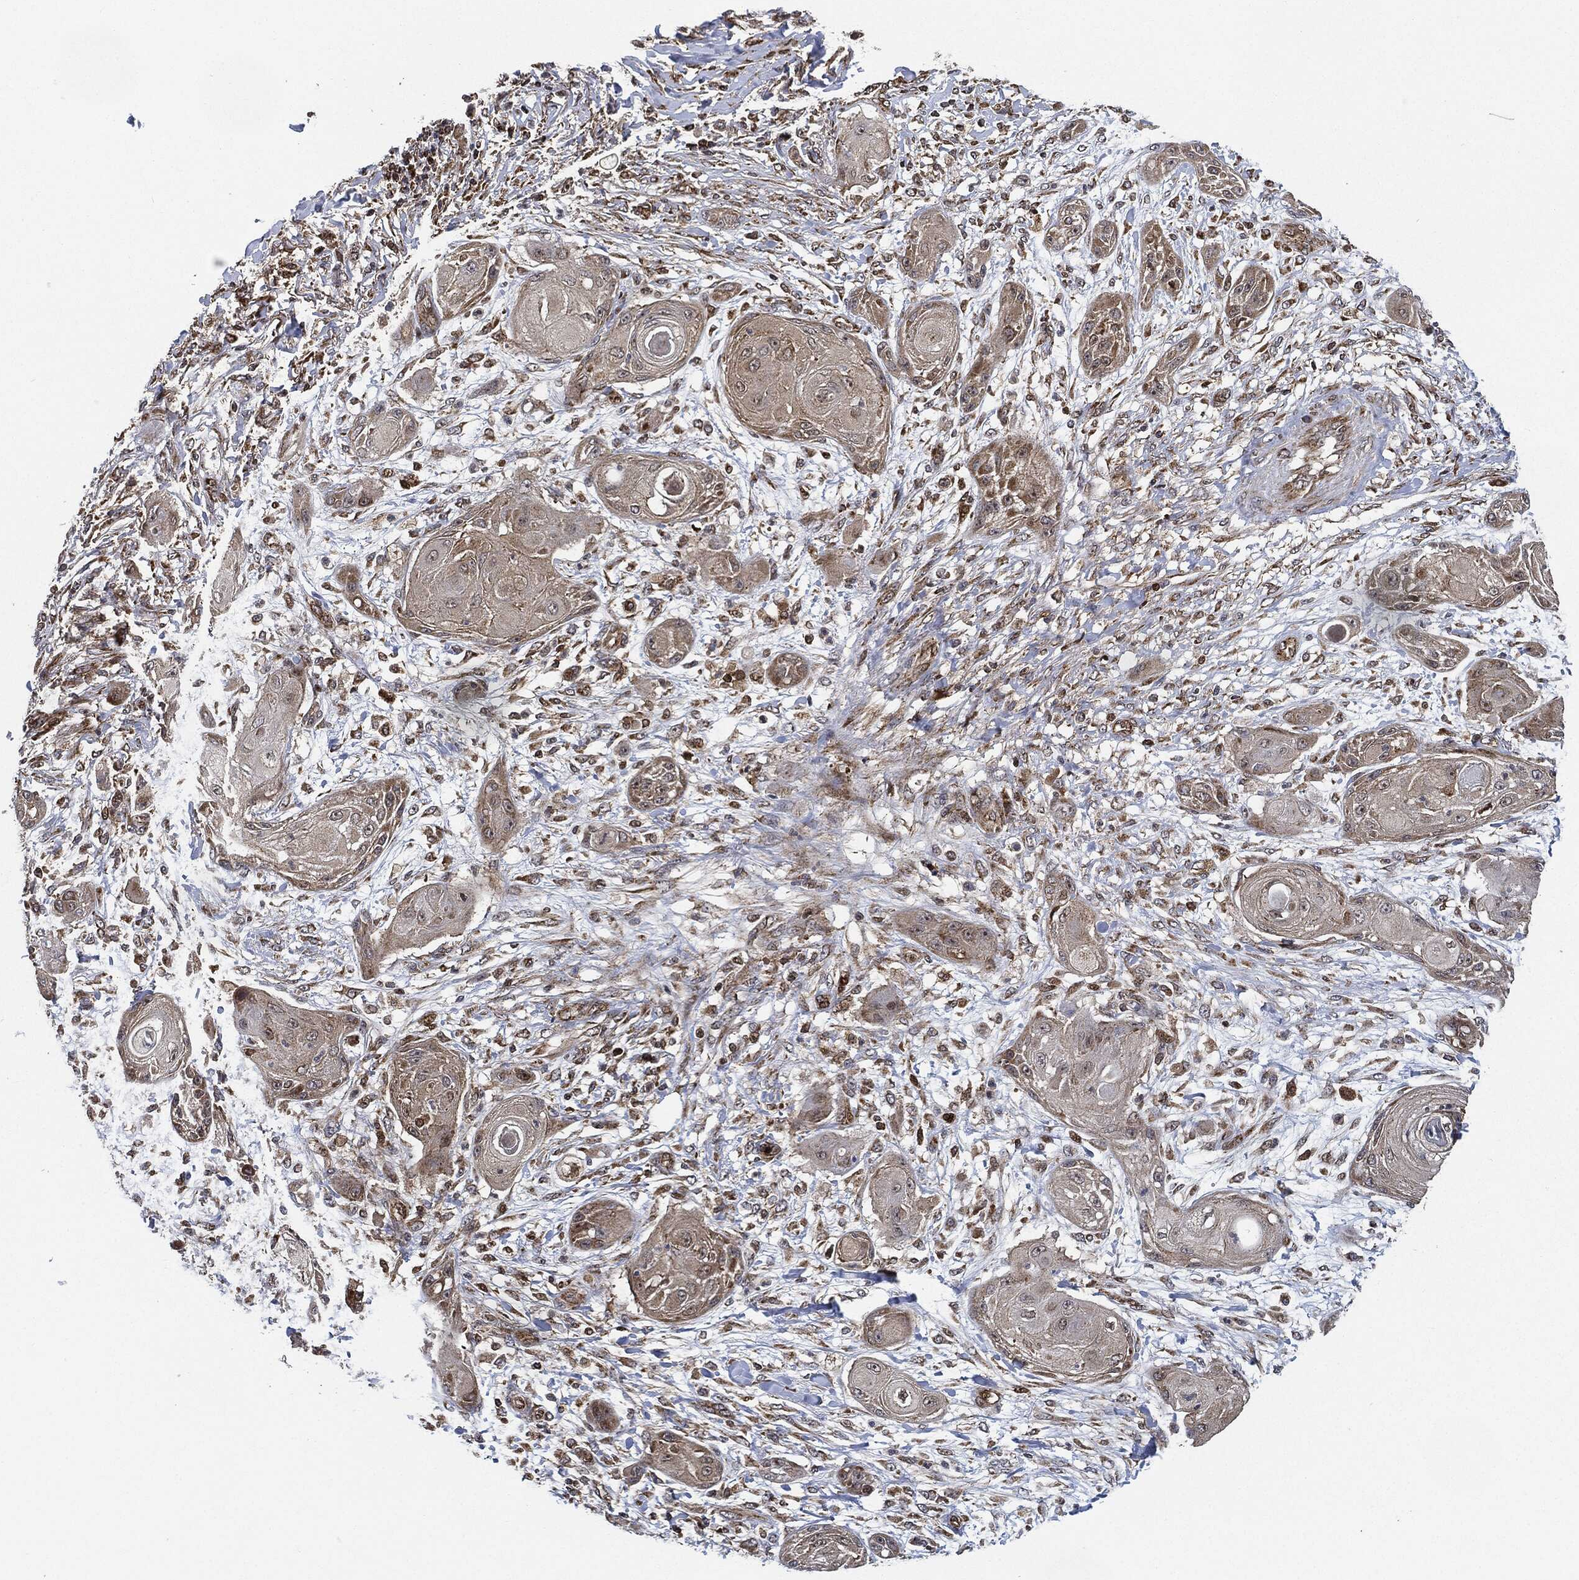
{"staining": {"intensity": "weak", "quantity": "25%-75%", "location": "cytoplasmic/membranous"}, "tissue": "skin cancer", "cell_type": "Tumor cells", "image_type": "cancer", "snomed": [{"axis": "morphology", "description": "Squamous cell carcinoma, NOS"}, {"axis": "topography", "description": "Skin"}], "caption": "Weak cytoplasmic/membranous protein staining is appreciated in about 25%-75% of tumor cells in skin cancer (squamous cell carcinoma).", "gene": "RNASEL", "patient": {"sex": "male", "age": 62}}